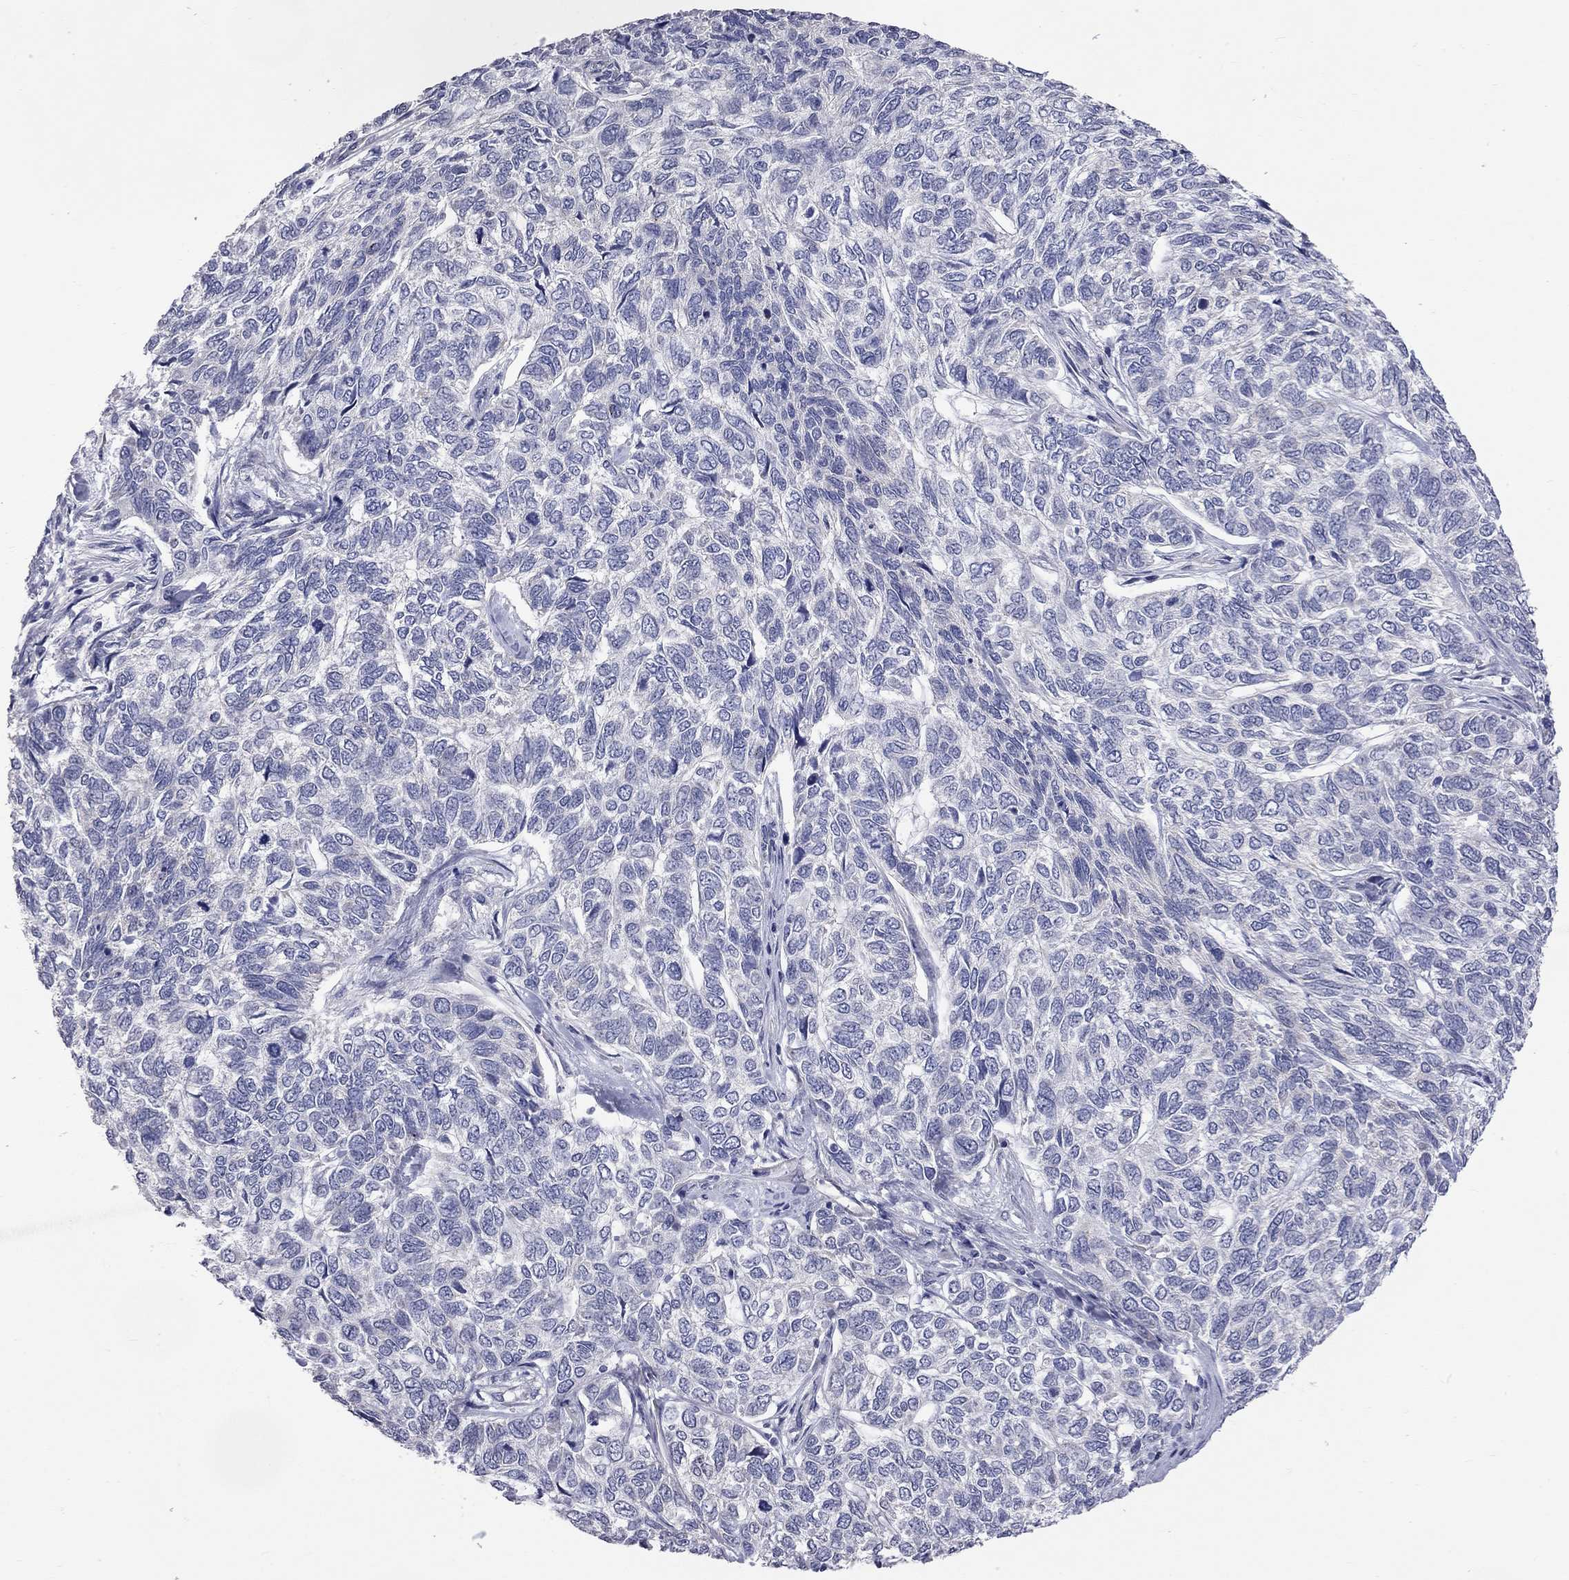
{"staining": {"intensity": "negative", "quantity": "none", "location": "none"}, "tissue": "skin cancer", "cell_type": "Tumor cells", "image_type": "cancer", "snomed": [{"axis": "morphology", "description": "Basal cell carcinoma"}, {"axis": "topography", "description": "Skin"}], "caption": "A high-resolution histopathology image shows immunohistochemistry staining of skin basal cell carcinoma, which displays no significant staining in tumor cells. (Immunohistochemistry (ihc), brightfield microscopy, high magnification).", "gene": "OPRK1", "patient": {"sex": "female", "age": 65}}